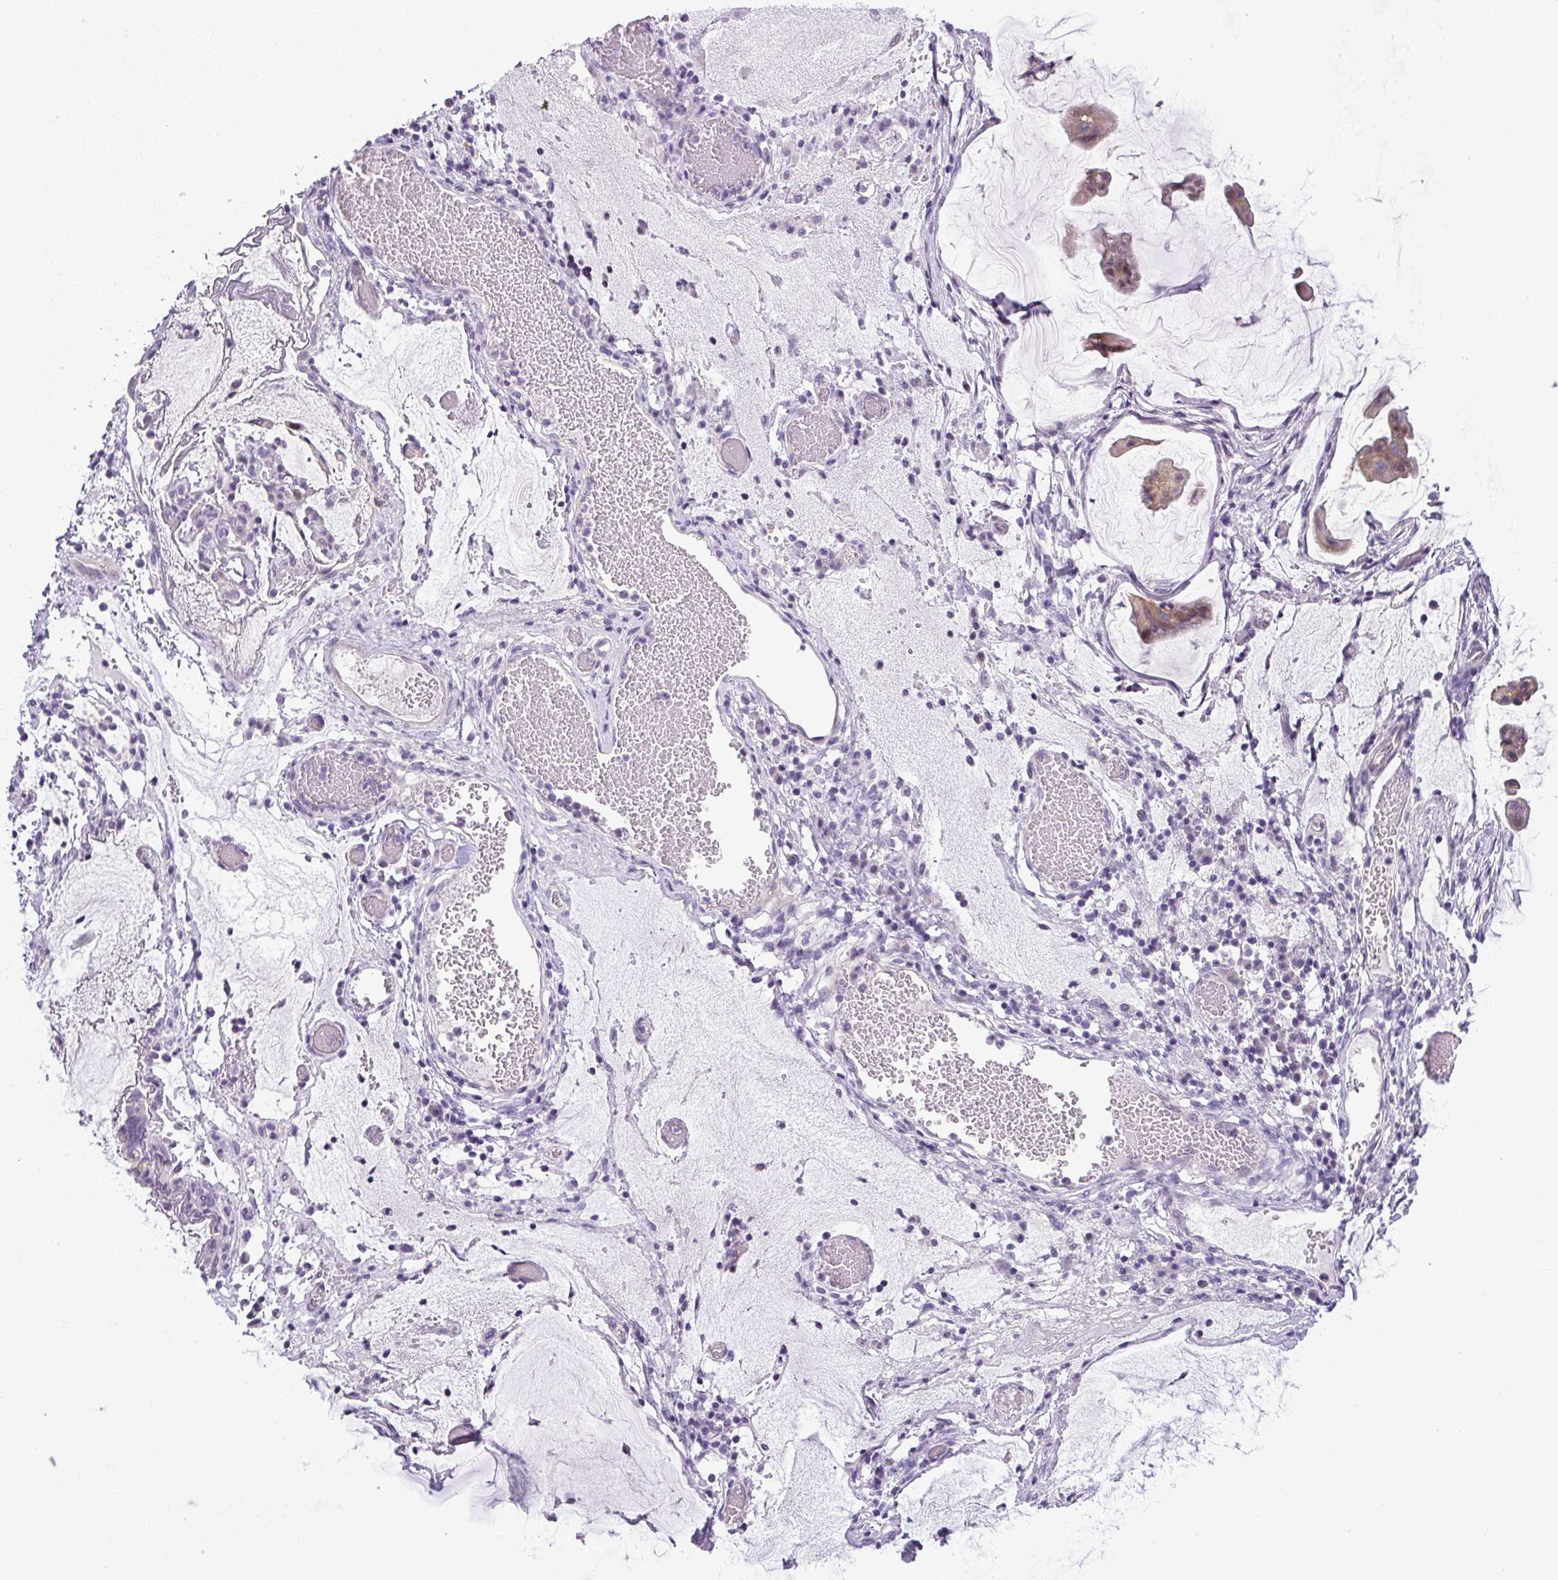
{"staining": {"intensity": "weak", "quantity": ">75%", "location": "cytoplasmic/membranous"}, "tissue": "ovarian cancer", "cell_type": "Tumor cells", "image_type": "cancer", "snomed": [{"axis": "morphology", "description": "Cystadenocarcinoma, mucinous, NOS"}, {"axis": "topography", "description": "Ovary"}], "caption": "DAB immunohistochemical staining of human mucinous cystadenocarcinoma (ovarian) shows weak cytoplasmic/membranous protein staining in approximately >75% of tumor cells.", "gene": "ADAMTS19", "patient": {"sex": "female", "age": 73}}